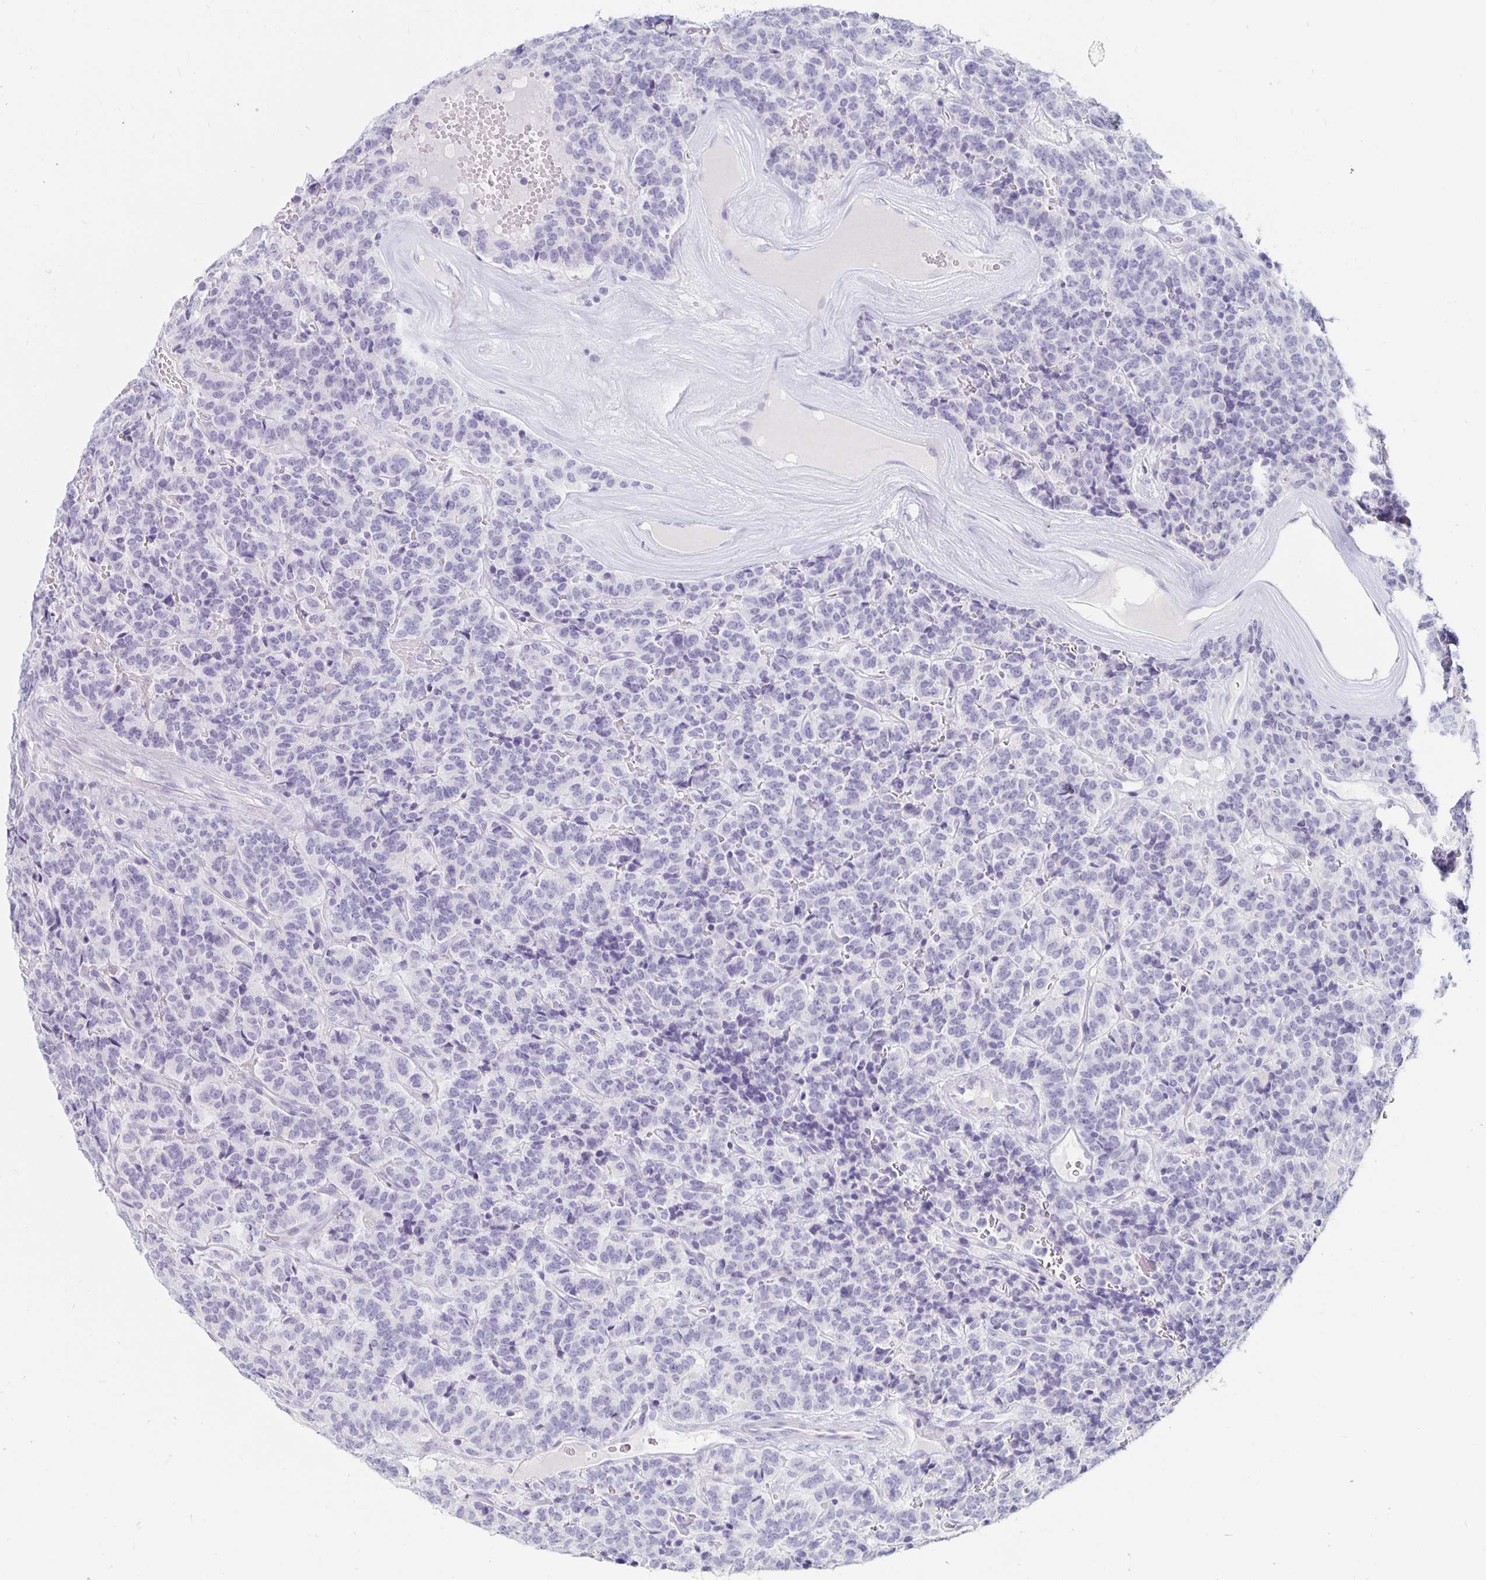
{"staining": {"intensity": "negative", "quantity": "none", "location": "none"}, "tissue": "carcinoid", "cell_type": "Tumor cells", "image_type": "cancer", "snomed": [{"axis": "morphology", "description": "Carcinoid, malignant, NOS"}, {"axis": "topography", "description": "Pancreas"}], "caption": "A high-resolution histopathology image shows immunohistochemistry (IHC) staining of carcinoid, which reveals no significant expression in tumor cells.", "gene": "KCNQ2", "patient": {"sex": "male", "age": 36}}